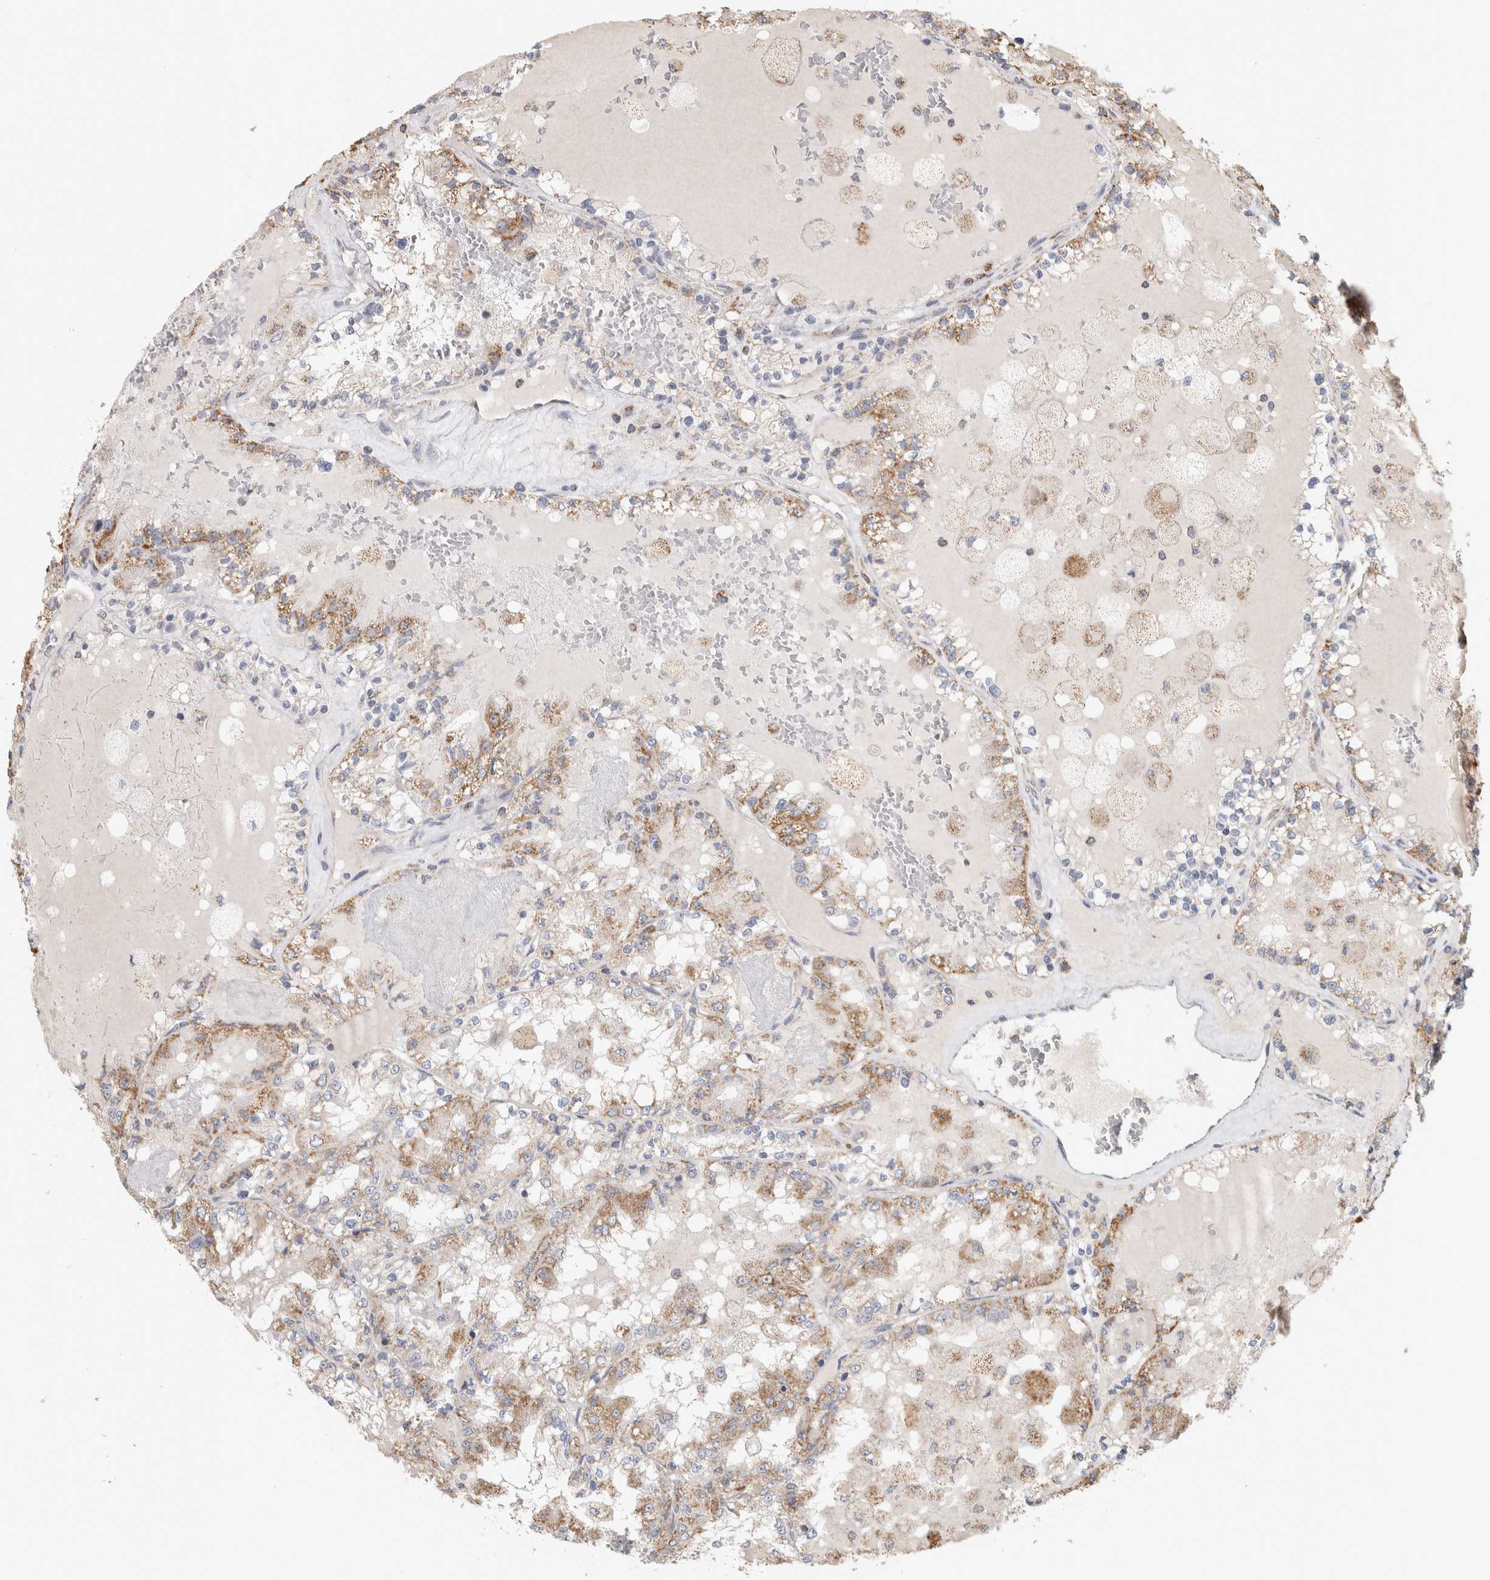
{"staining": {"intensity": "moderate", "quantity": ">75%", "location": "cytoplasmic/membranous"}, "tissue": "renal cancer", "cell_type": "Tumor cells", "image_type": "cancer", "snomed": [{"axis": "morphology", "description": "Adenocarcinoma, NOS"}, {"axis": "topography", "description": "Kidney"}], "caption": "Immunohistochemical staining of human renal cancer shows medium levels of moderate cytoplasmic/membranous protein staining in approximately >75% of tumor cells.", "gene": "ST8SIA1", "patient": {"sex": "female", "age": 56}}